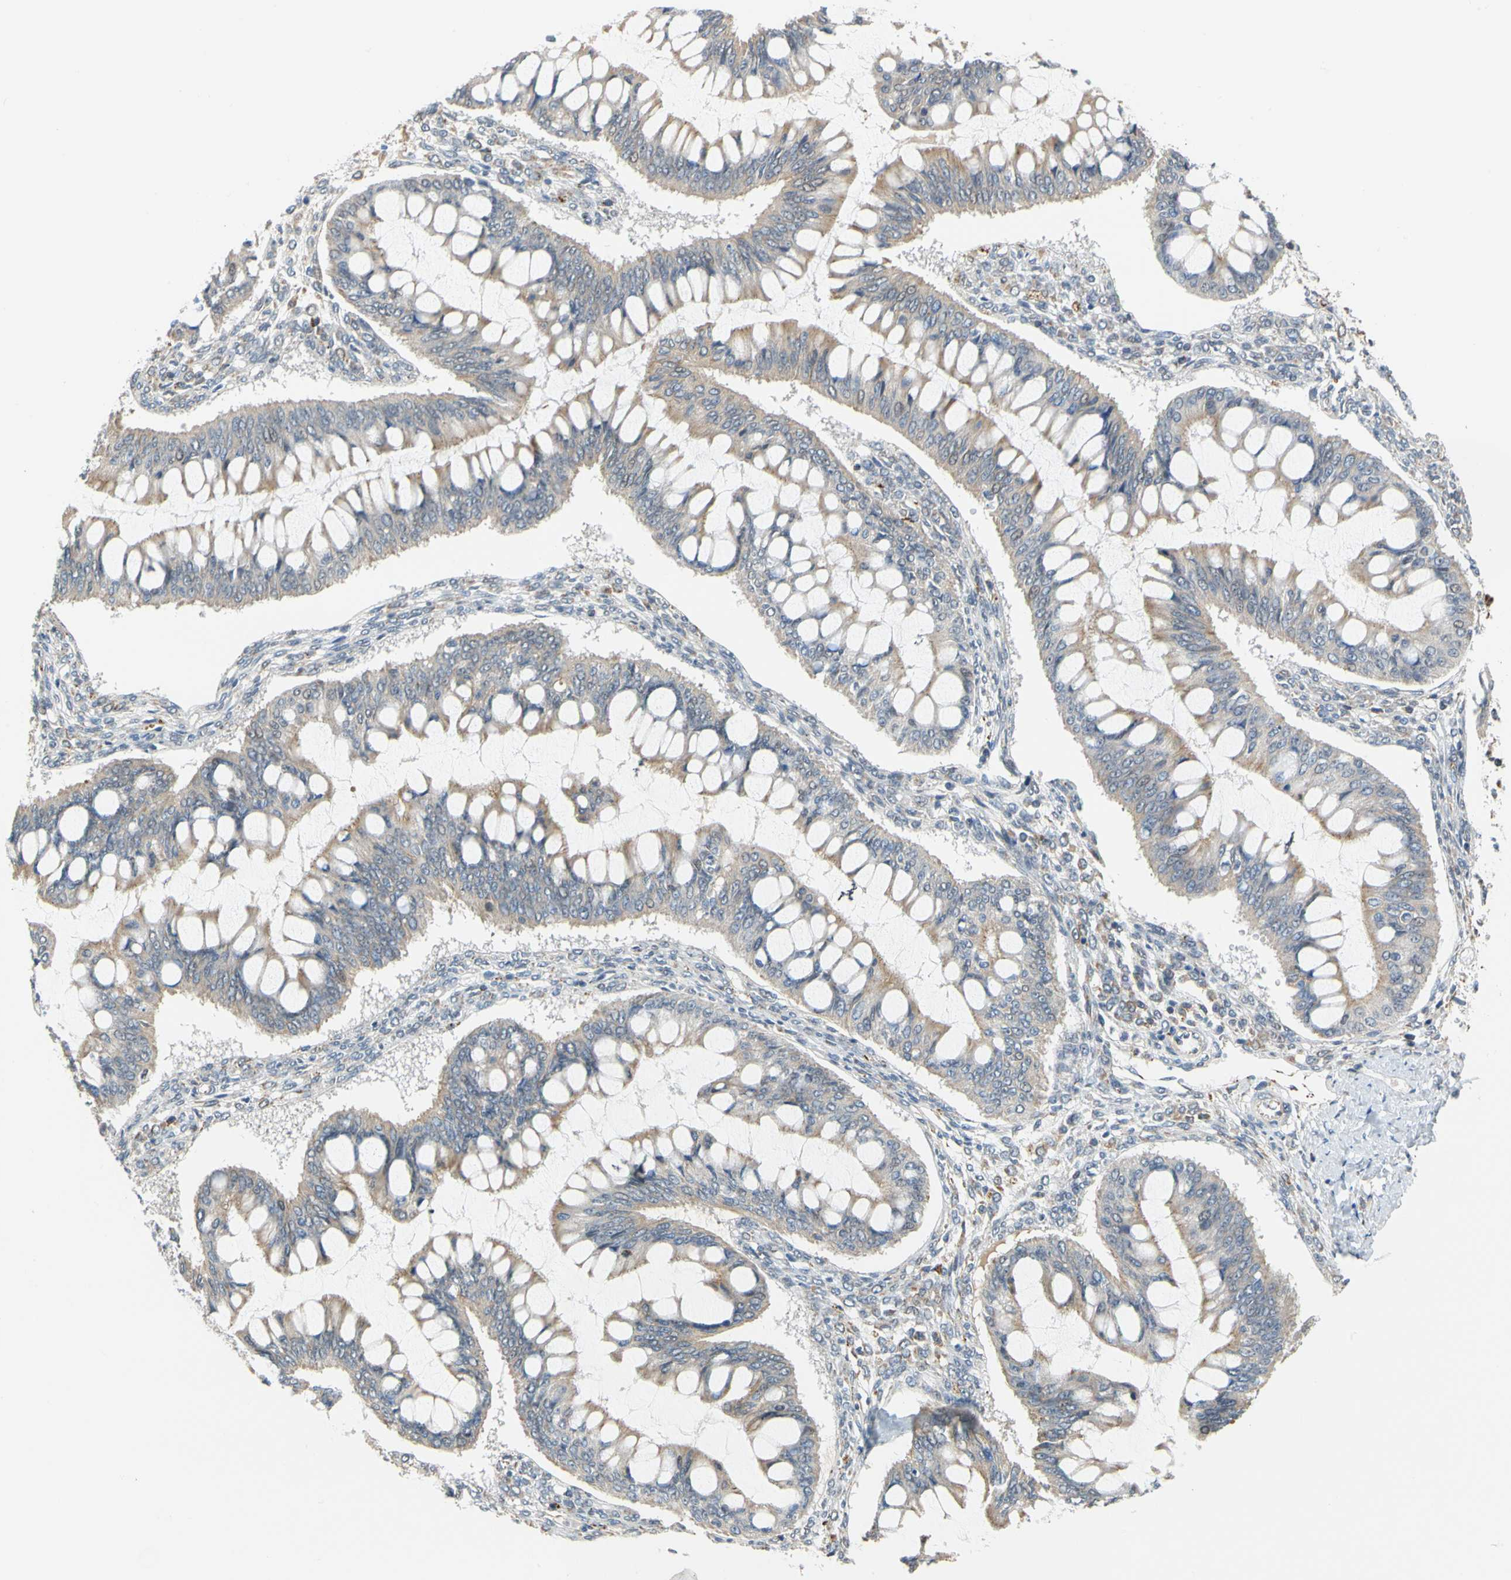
{"staining": {"intensity": "weak", "quantity": ">75%", "location": "cytoplasmic/membranous"}, "tissue": "ovarian cancer", "cell_type": "Tumor cells", "image_type": "cancer", "snomed": [{"axis": "morphology", "description": "Cystadenocarcinoma, mucinous, NOS"}, {"axis": "topography", "description": "Ovary"}], "caption": "The immunohistochemical stain shows weak cytoplasmic/membranous positivity in tumor cells of ovarian mucinous cystadenocarcinoma tissue.", "gene": "SFXN3", "patient": {"sex": "female", "age": 73}}